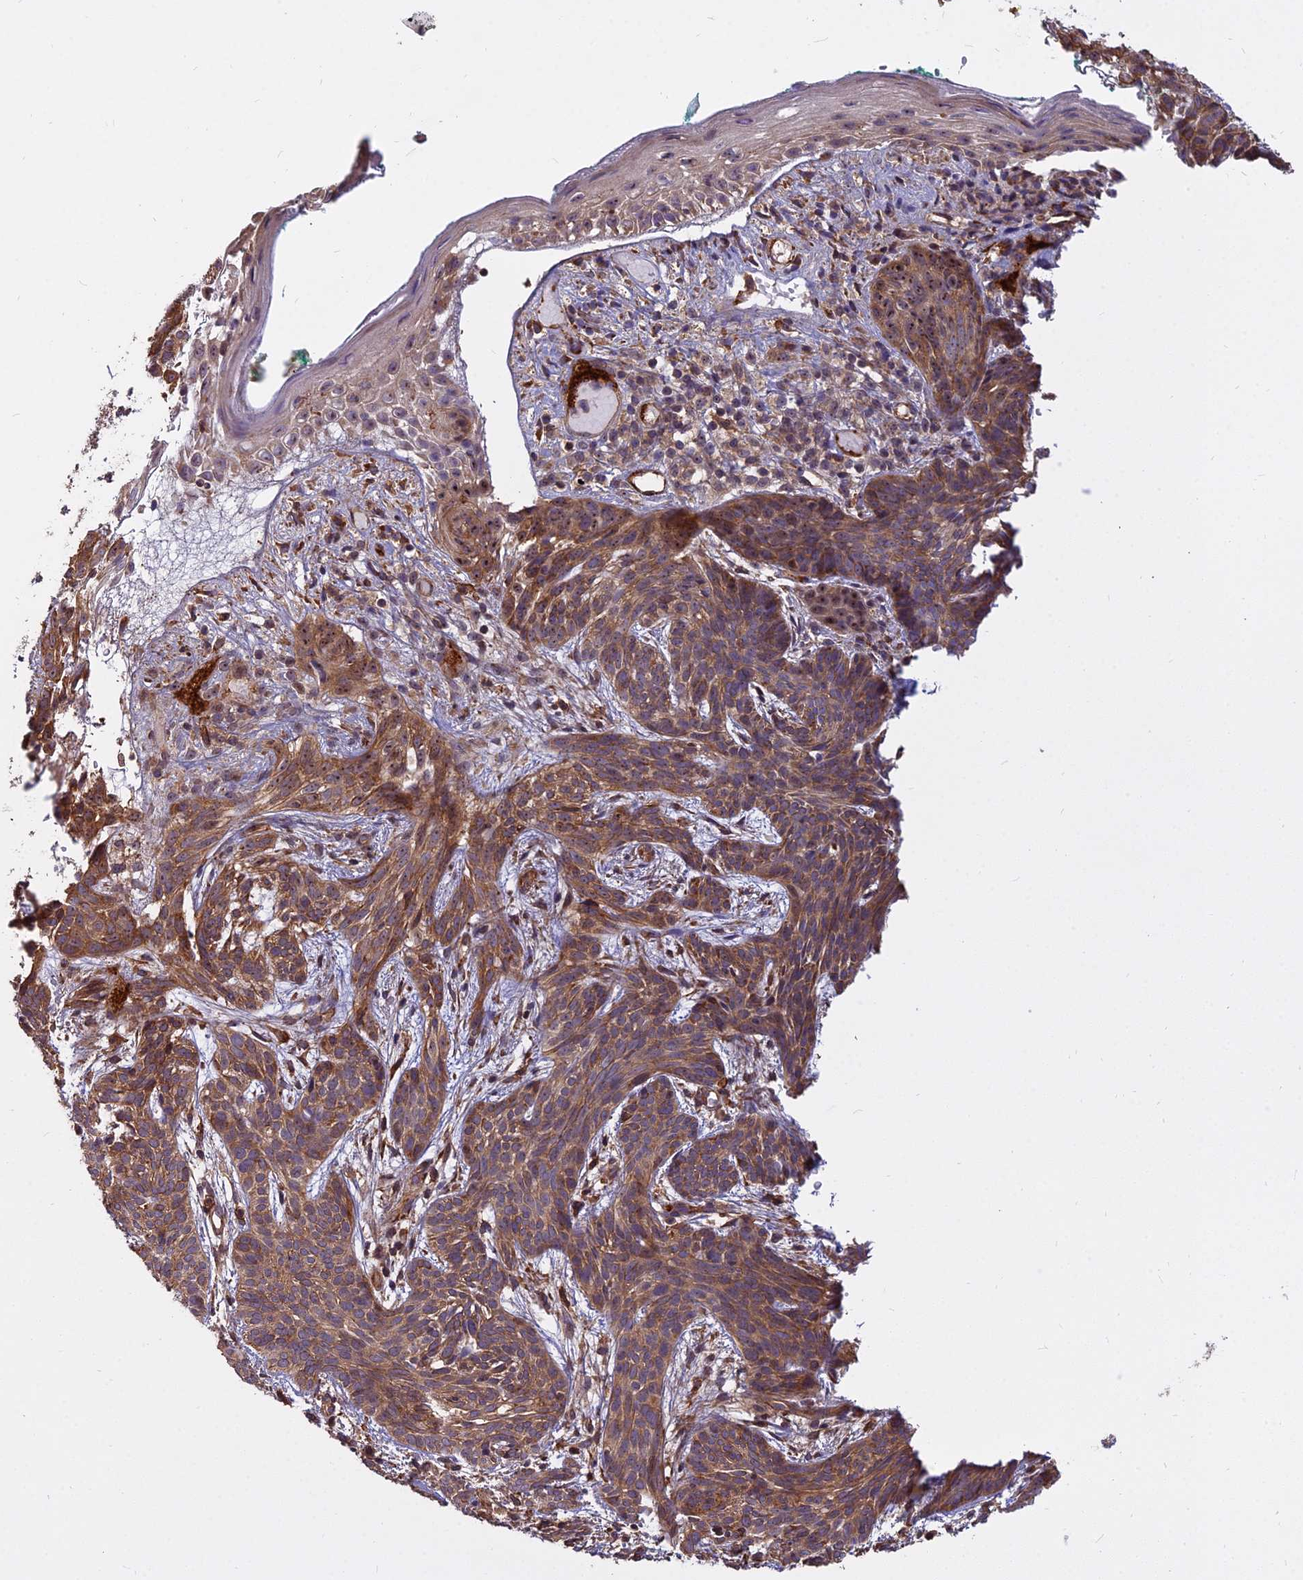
{"staining": {"intensity": "moderate", "quantity": ">75%", "location": "cytoplasmic/membranous"}, "tissue": "skin cancer", "cell_type": "Tumor cells", "image_type": "cancer", "snomed": [{"axis": "morphology", "description": "Basal cell carcinoma"}, {"axis": "topography", "description": "Skin"}], "caption": "DAB (3,3'-diaminobenzidine) immunohistochemical staining of skin basal cell carcinoma shows moderate cytoplasmic/membranous protein positivity in approximately >75% of tumor cells. (brown staining indicates protein expression, while blue staining denotes nuclei).", "gene": "TCEA3", "patient": {"sex": "female", "age": 81}}